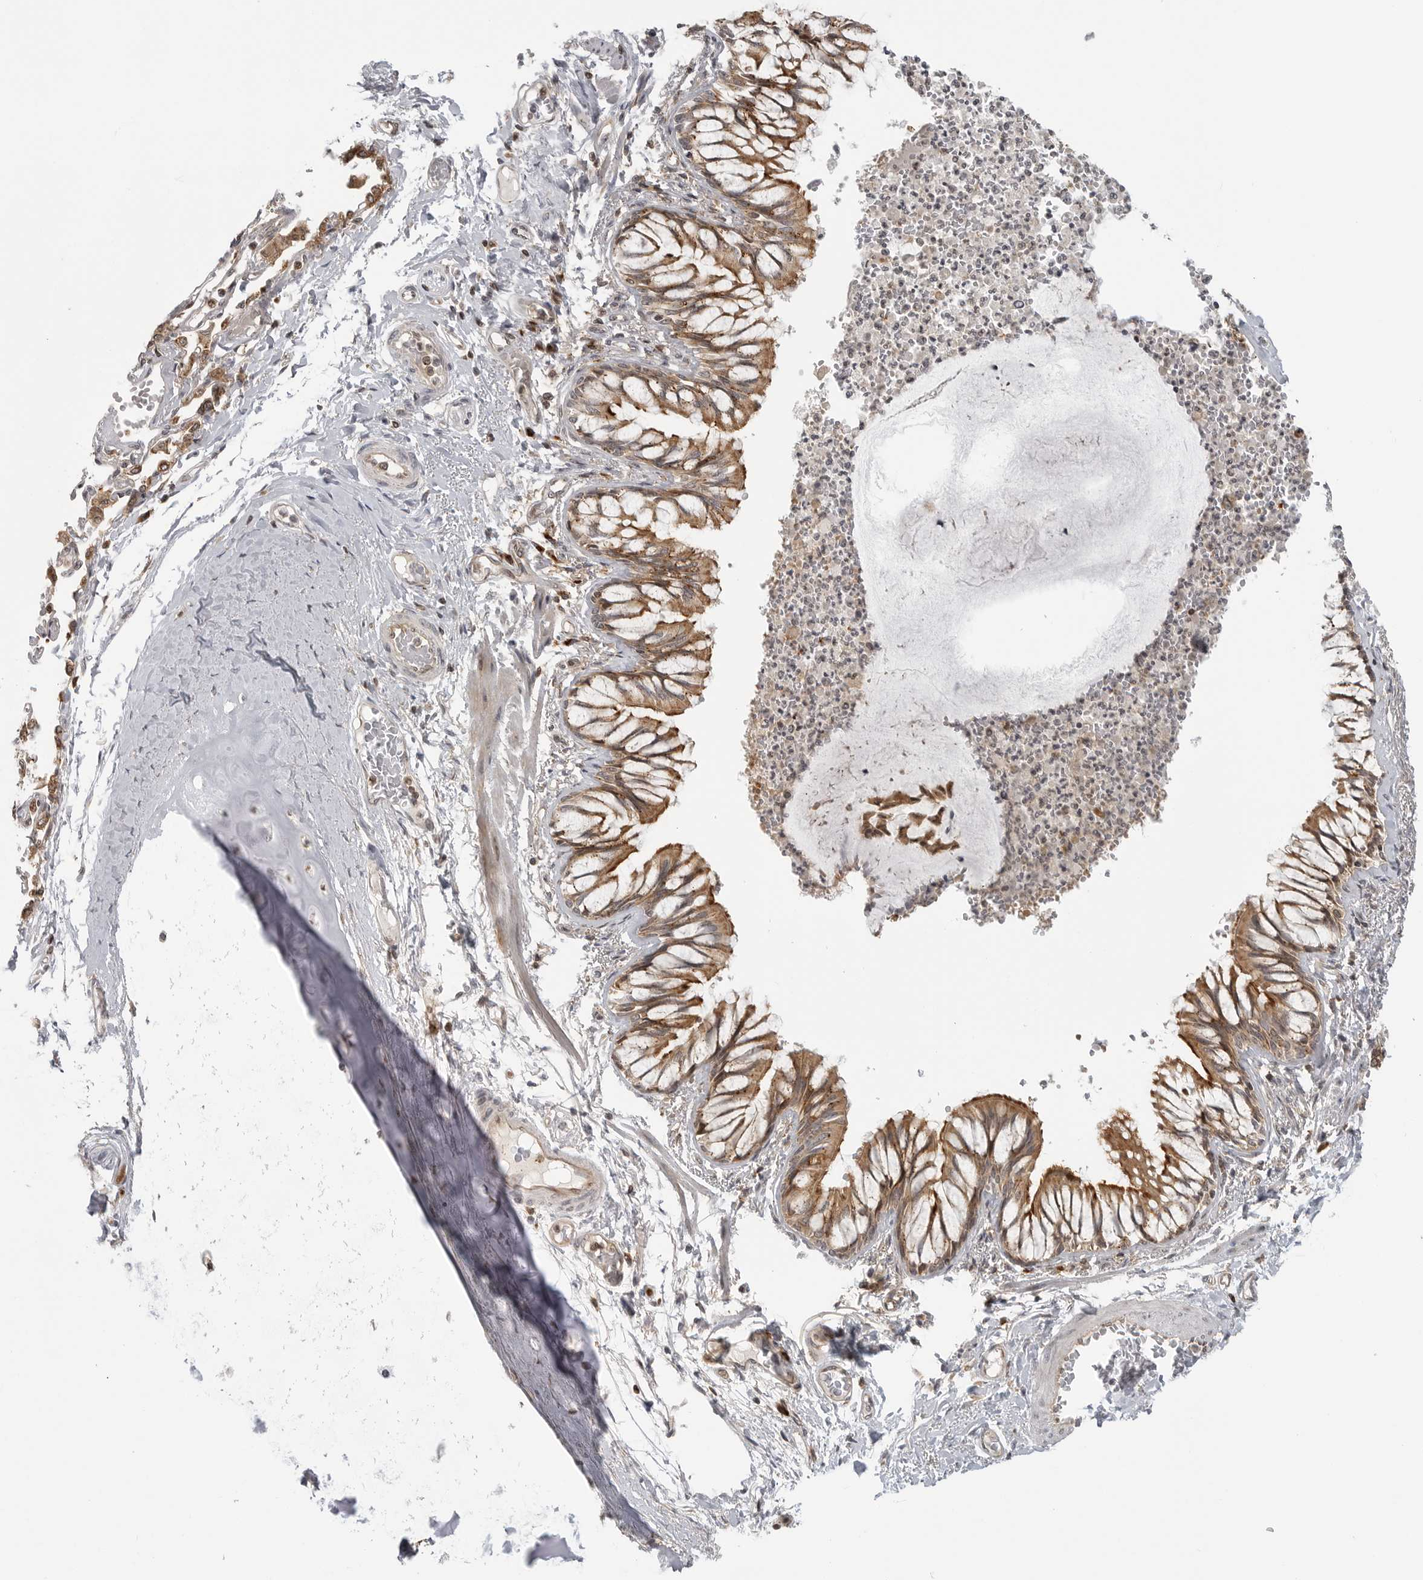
{"staining": {"intensity": "moderate", "quantity": ">75%", "location": "cytoplasmic/membranous"}, "tissue": "bronchus", "cell_type": "Respiratory epithelial cells", "image_type": "normal", "snomed": [{"axis": "morphology", "description": "Normal tissue, NOS"}, {"axis": "topography", "description": "Cartilage tissue"}, {"axis": "topography", "description": "Bronchus"}, {"axis": "topography", "description": "Lung"}], "caption": "The immunohistochemical stain shows moderate cytoplasmic/membranous expression in respiratory epithelial cells of unremarkable bronchus. The protein is stained brown, and the nuclei are stained in blue (DAB IHC with brightfield microscopy, high magnification).", "gene": "COPA", "patient": {"sex": "female", "age": 49}}